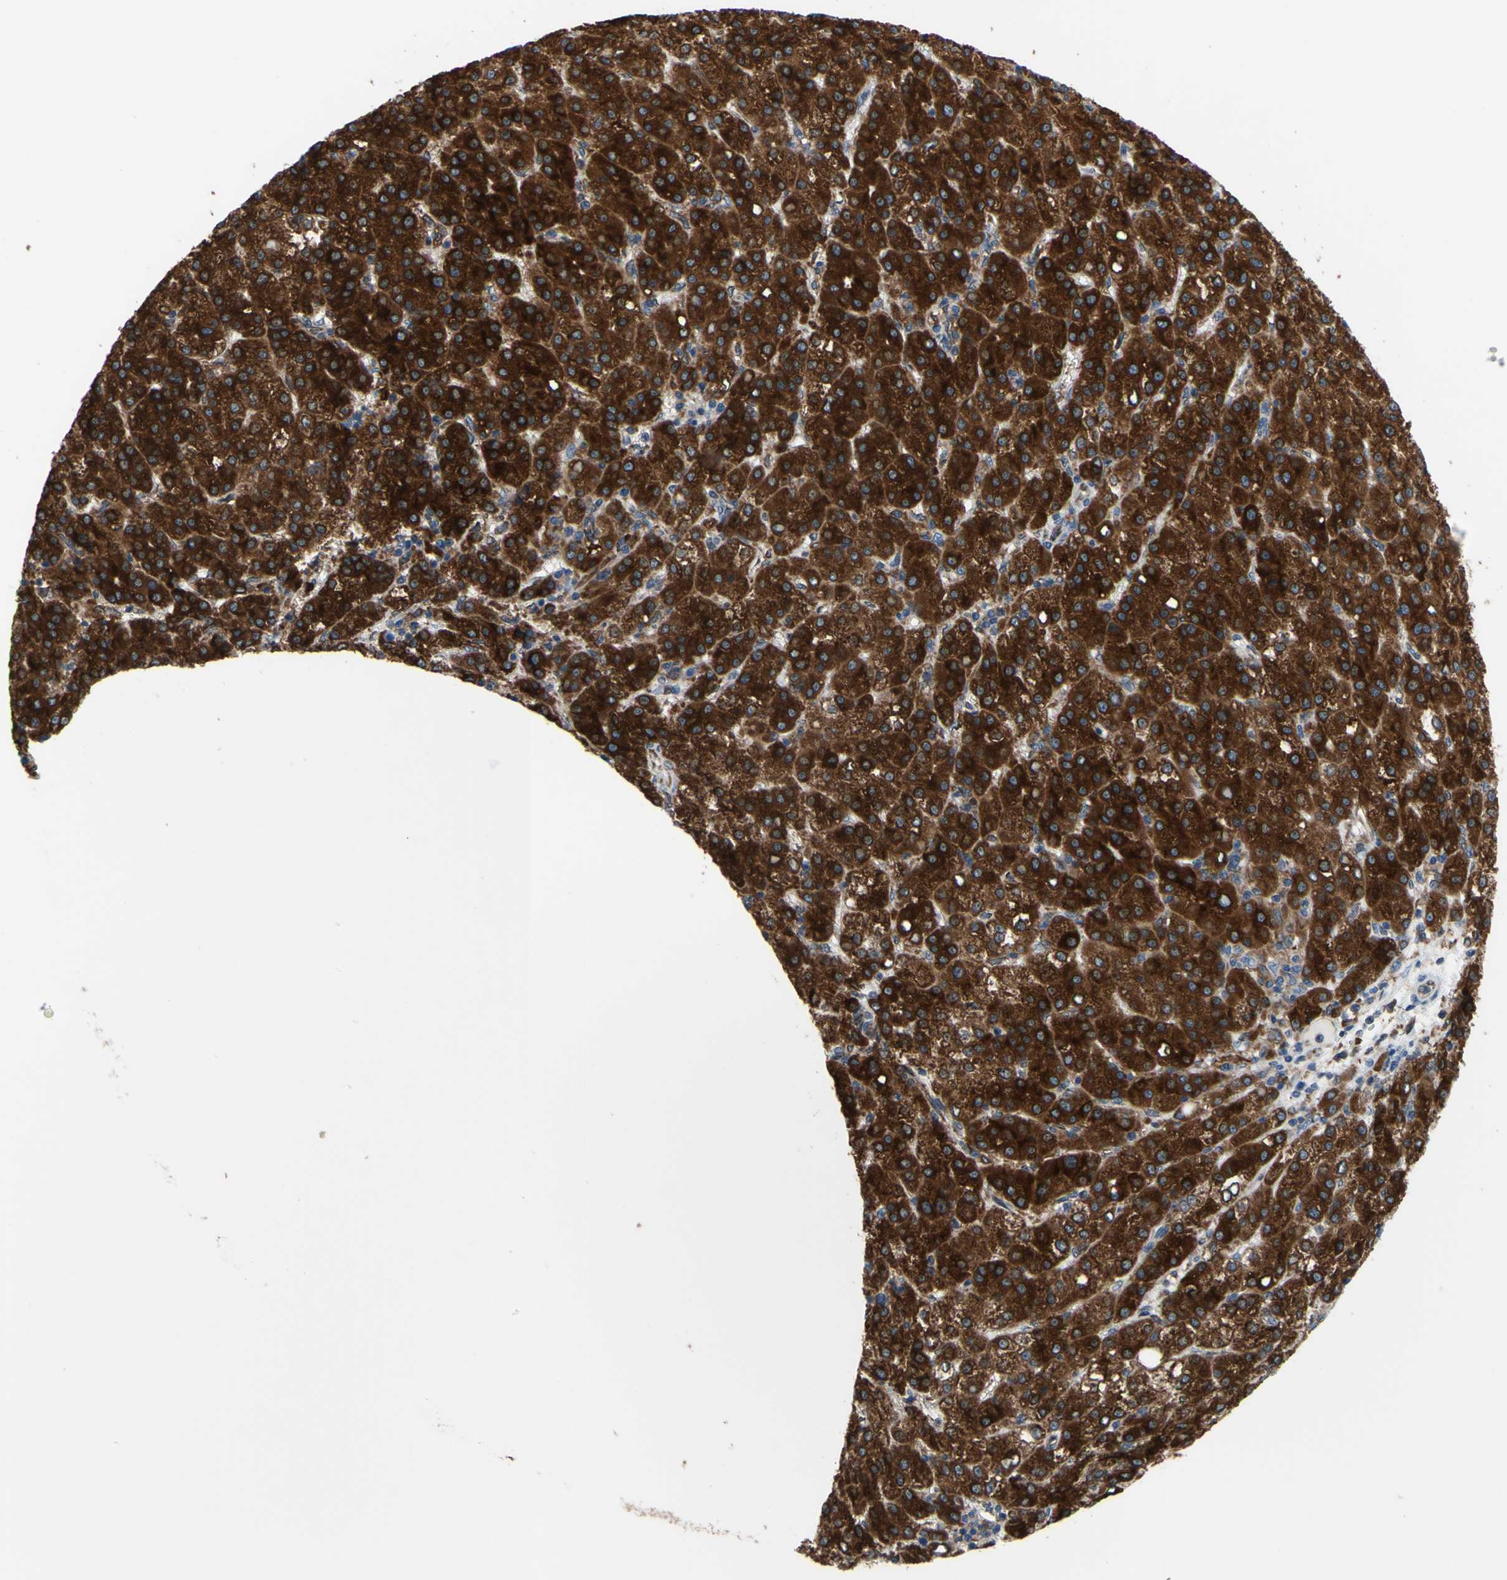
{"staining": {"intensity": "strong", "quantity": ">75%", "location": "cytoplasmic/membranous"}, "tissue": "liver cancer", "cell_type": "Tumor cells", "image_type": "cancer", "snomed": [{"axis": "morphology", "description": "Carcinoma, Hepatocellular, NOS"}, {"axis": "topography", "description": "Liver"}], "caption": "Protein analysis of liver cancer (hepatocellular carcinoma) tissue displays strong cytoplasmic/membranous expression in approximately >75% of tumor cells. Ihc stains the protein in brown and the nuclei are stained blue.", "gene": "MGST2", "patient": {"sex": "female", "age": 58}}